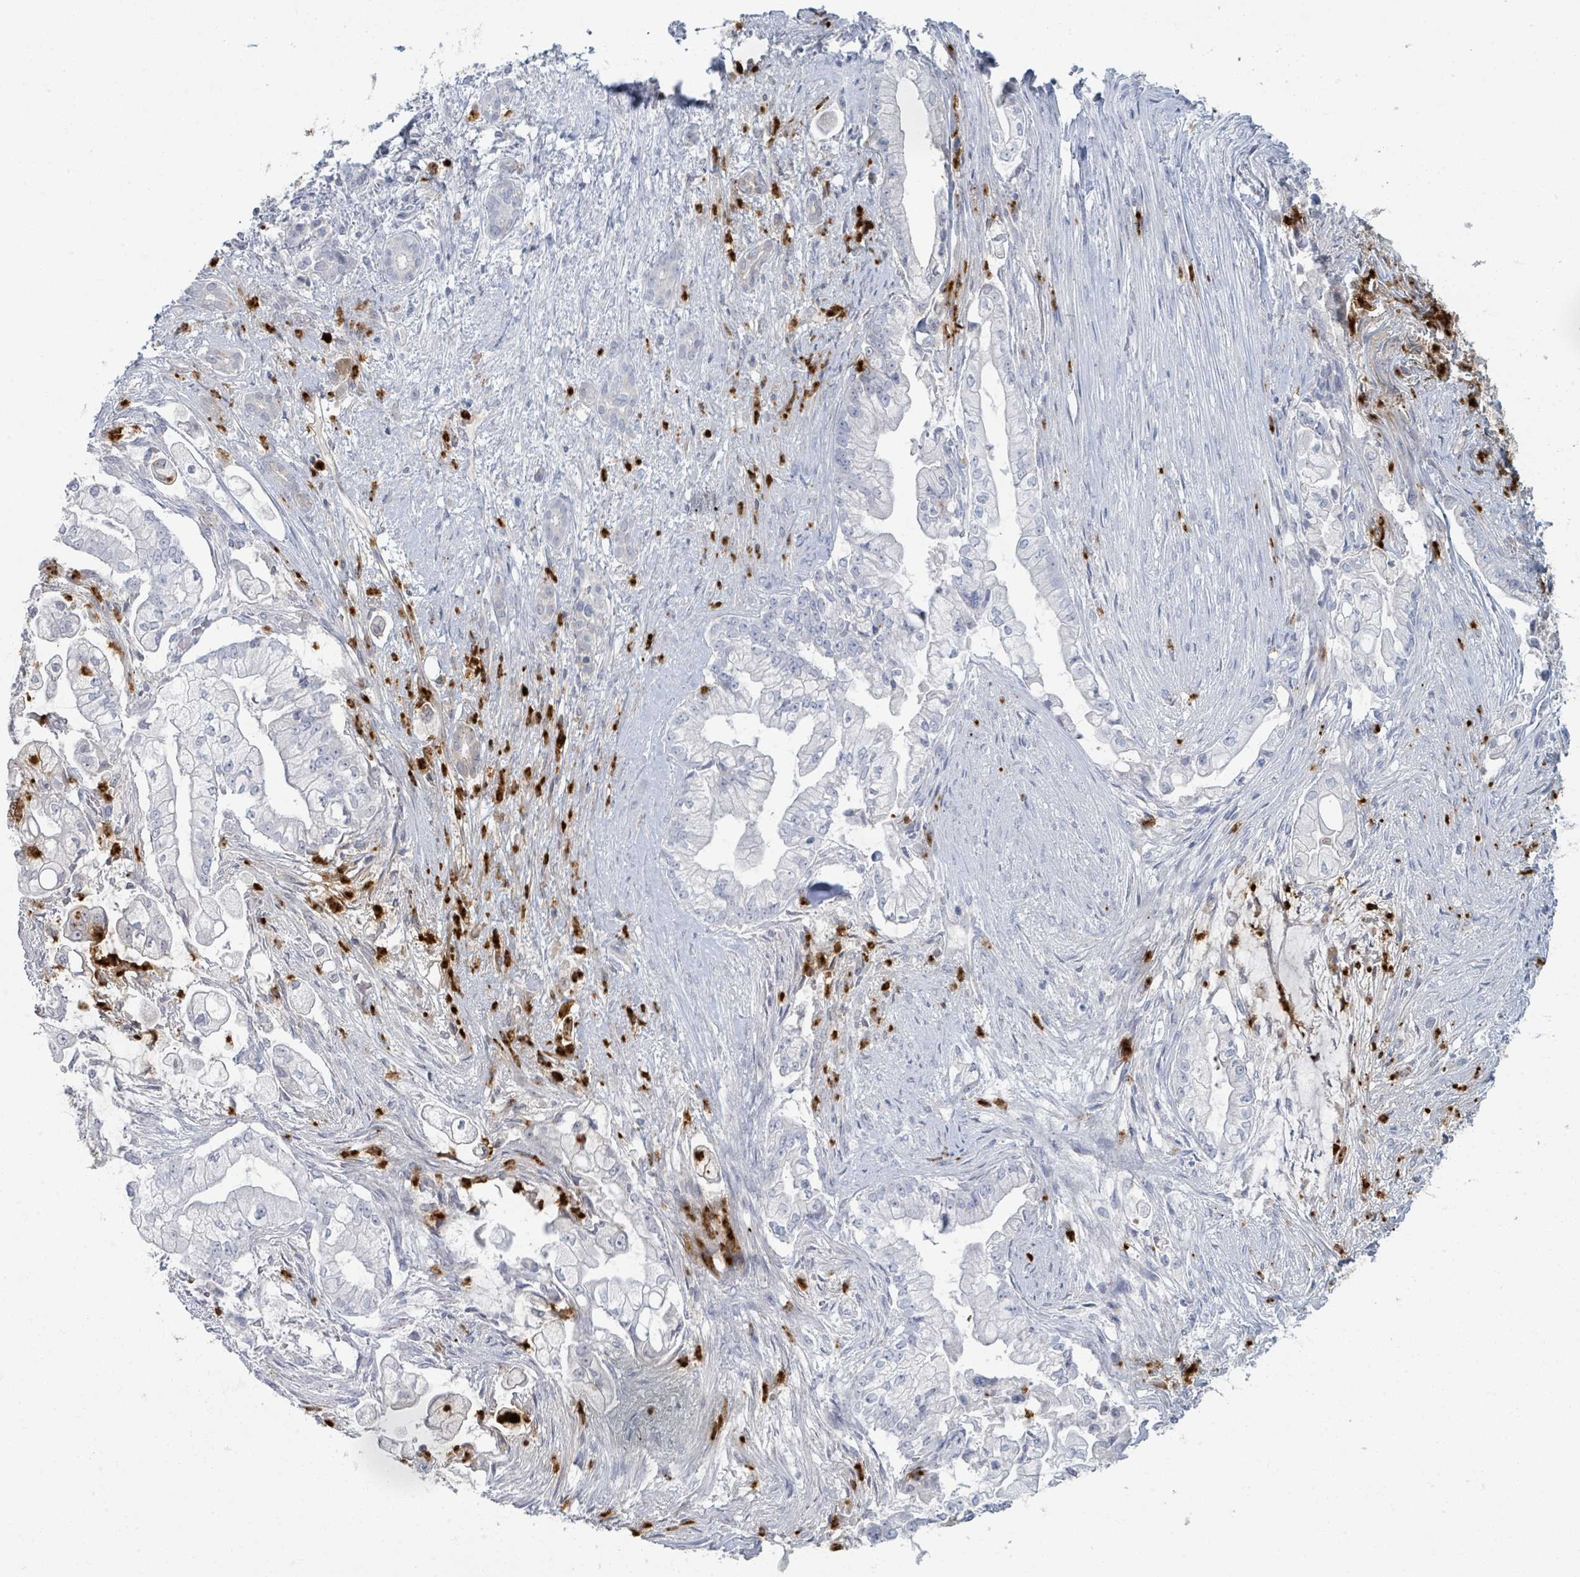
{"staining": {"intensity": "negative", "quantity": "none", "location": "none"}, "tissue": "pancreatic cancer", "cell_type": "Tumor cells", "image_type": "cancer", "snomed": [{"axis": "morphology", "description": "Adenocarcinoma, NOS"}, {"axis": "topography", "description": "Pancreas"}], "caption": "Pancreatic cancer stained for a protein using IHC reveals no staining tumor cells.", "gene": "DEFA4", "patient": {"sex": "female", "age": 69}}